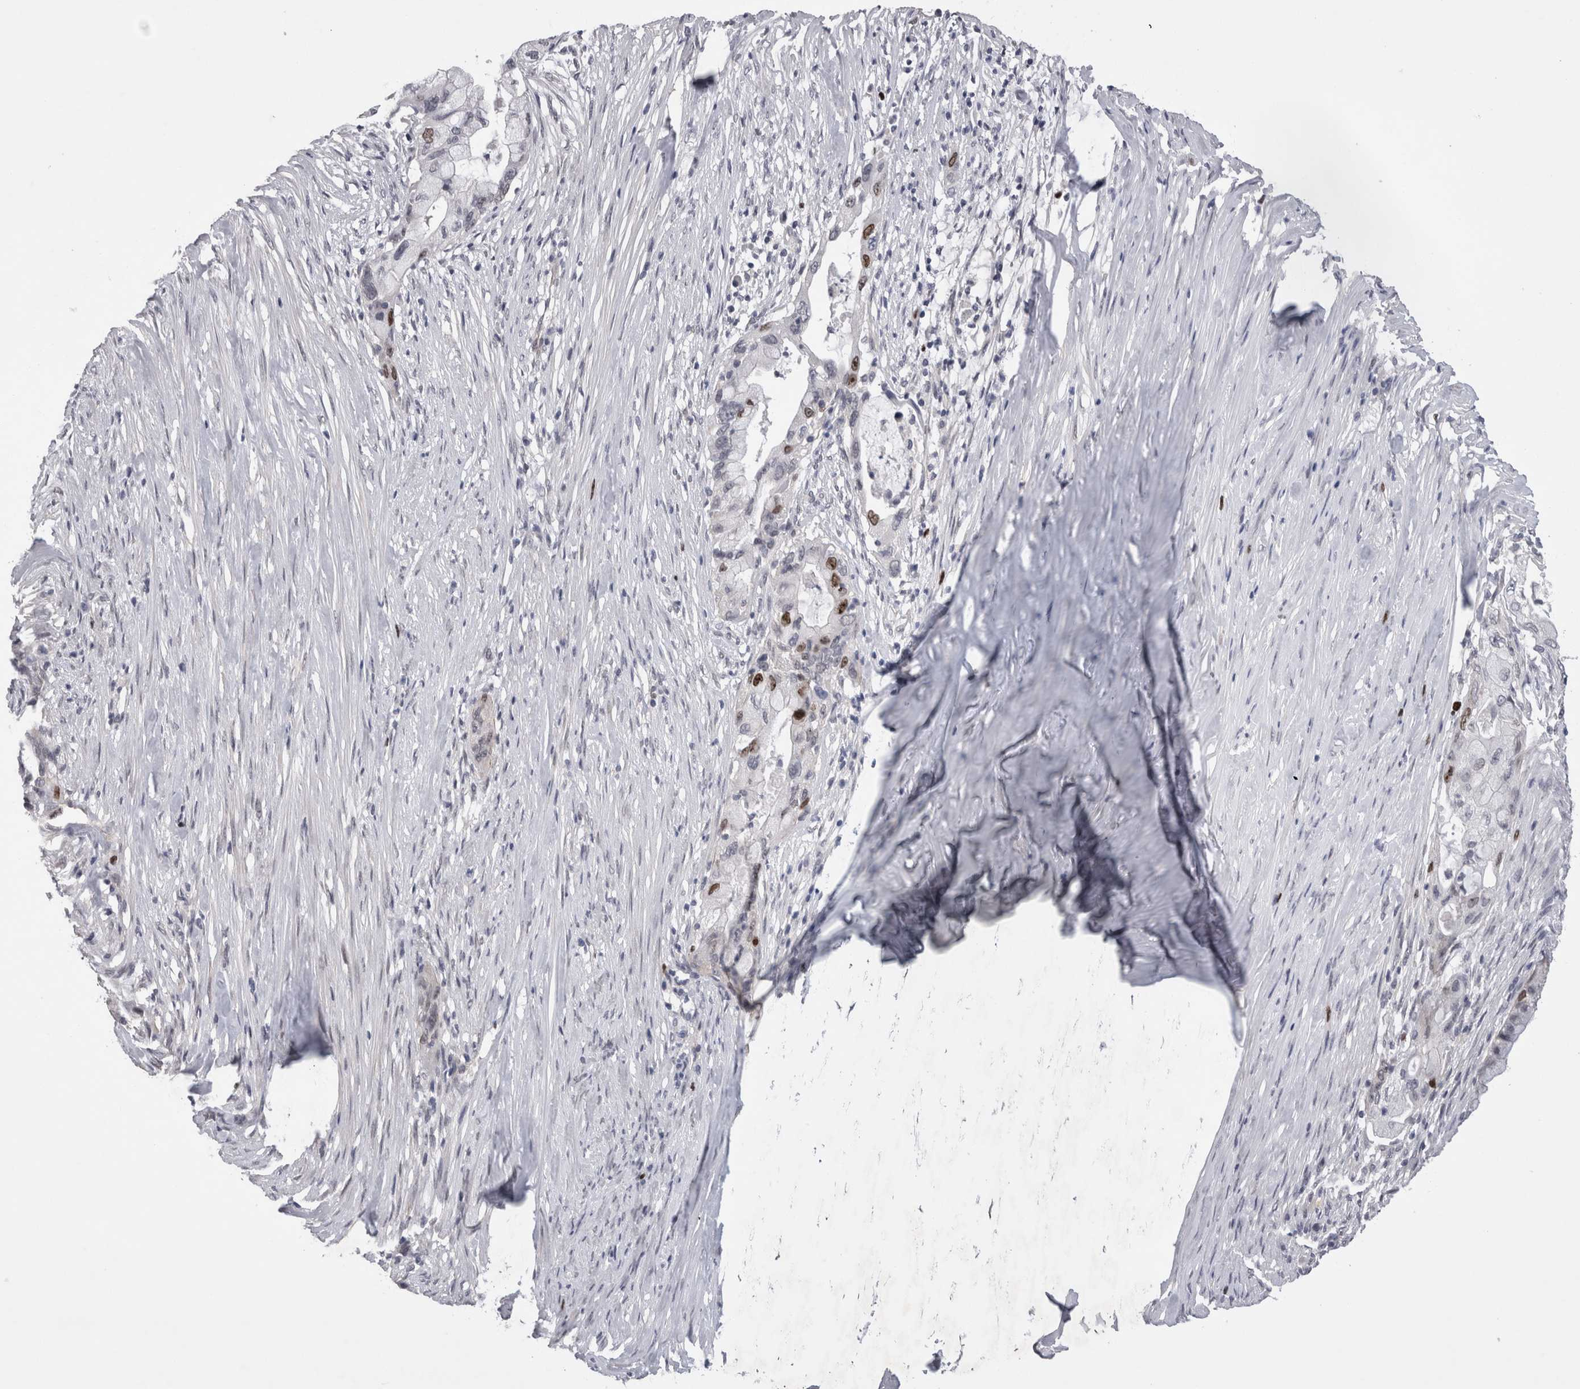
{"staining": {"intensity": "moderate", "quantity": "<25%", "location": "nuclear"}, "tissue": "pancreatic cancer", "cell_type": "Tumor cells", "image_type": "cancer", "snomed": [{"axis": "morphology", "description": "Adenocarcinoma, NOS"}, {"axis": "topography", "description": "Pancreas"}], "caption": "A low amount of moderate nuclear positivity is present in approximately <25% of tumor cells in adenocarcinoma (pancreatic) tissue.", "gene": "KIF18B", "patient": {"sex": "male", "age": 53}}